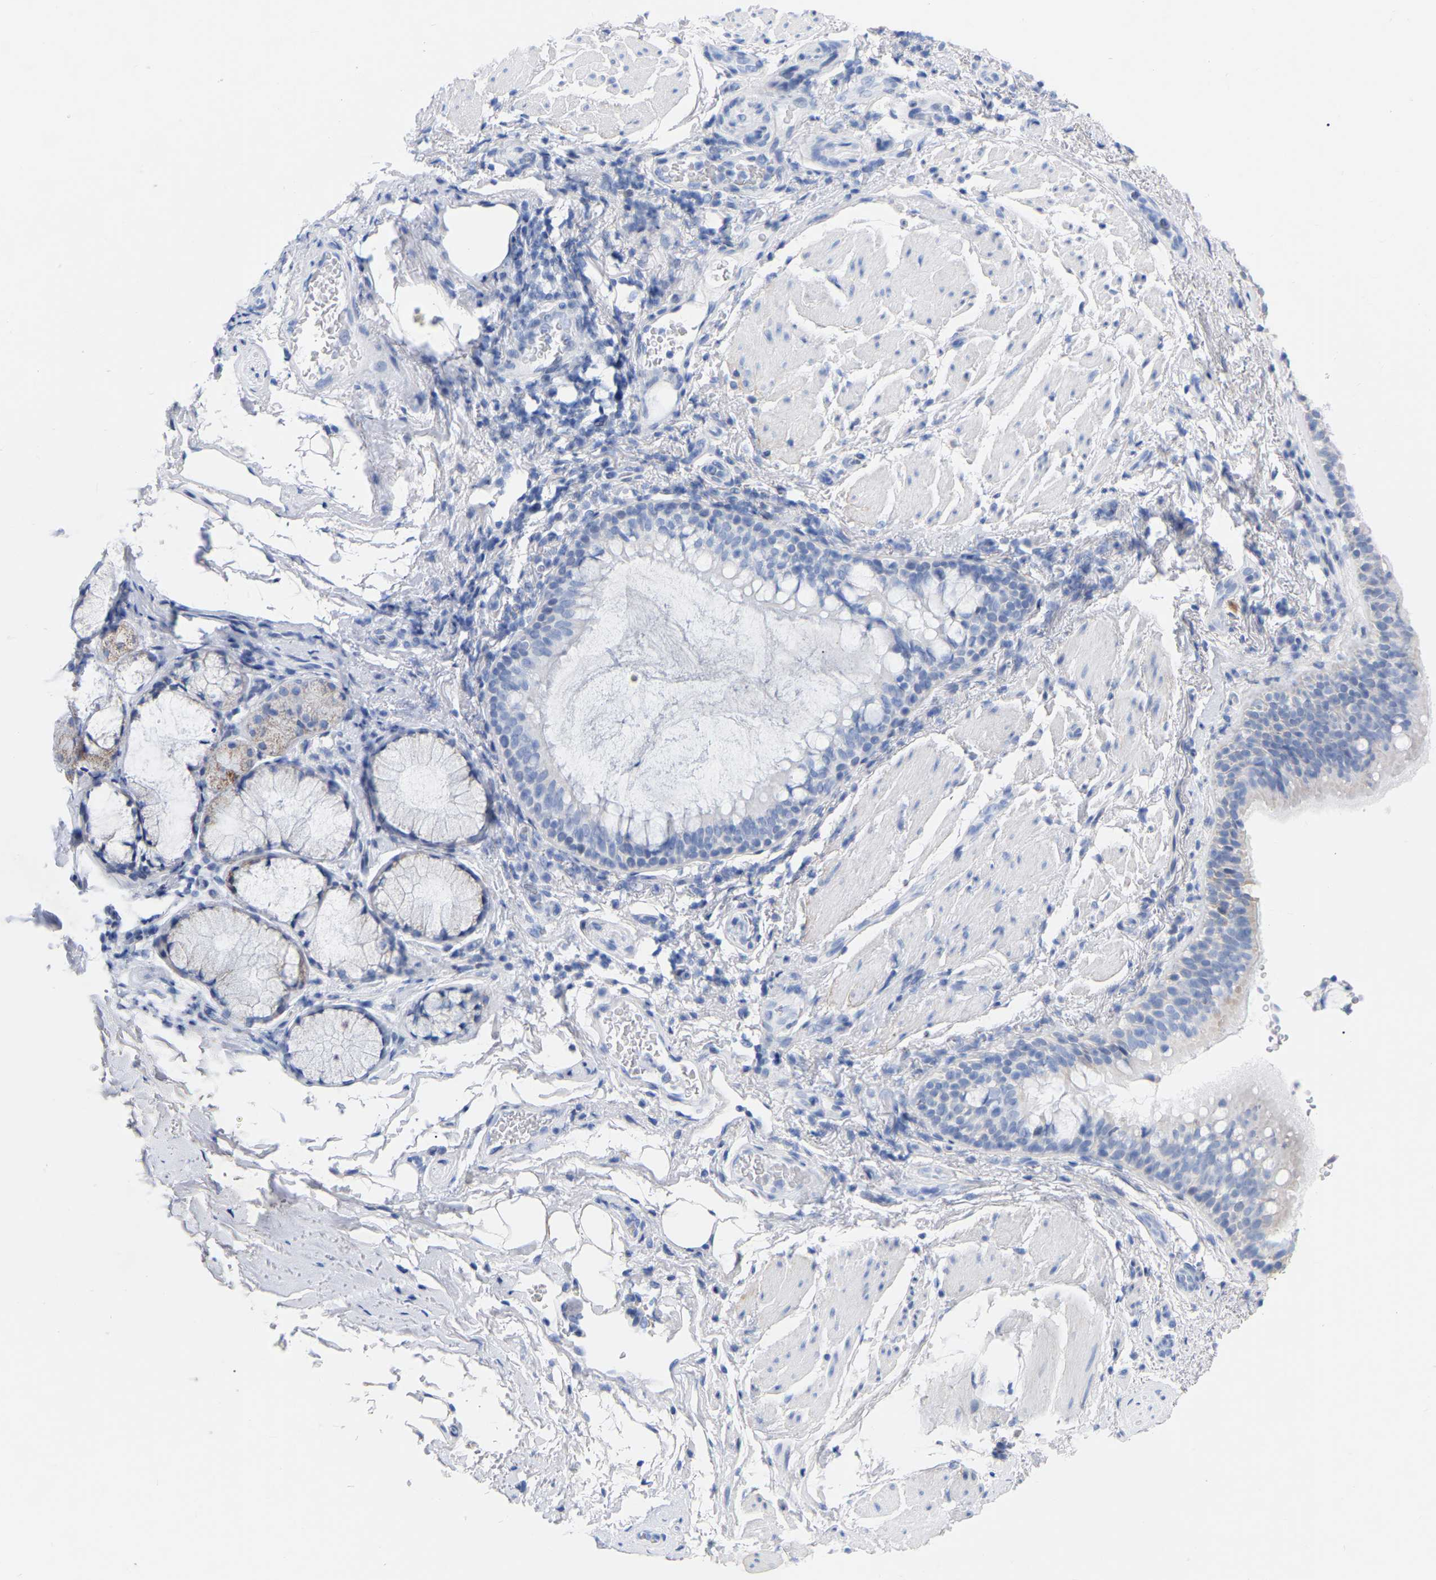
{"staining": {"intensity": "negative", "quantity": "none", "location": "none"}, "tissue": "bronchus", "cell_type": "Respiratory epithelial cells", "image_type": "normal", "snomed": [{"axis": "morphology", "description": "Normal tissue, NOS"}, {"axis": "morphology", "description": "Inflammation, NOS"}, {"axis": "topography", "description": "Cartilage tissue"}, {"axis": "topography", "description": "Bronchus"}], "caption": "High power microscopy micrograph of an immunohistochemistry (IHC) photomicrograph of unremarkable bronchus, revealing no significant positivity in respiratory epithelial cells. Brightfield microscopy of IHC stained with DAB (3,3'-diaminobenzidine) (brown) and hematoxylin (blue), captured at high magnification.", "gene": "ZNF629", "patient": {"sex": "male", "age": 77}}